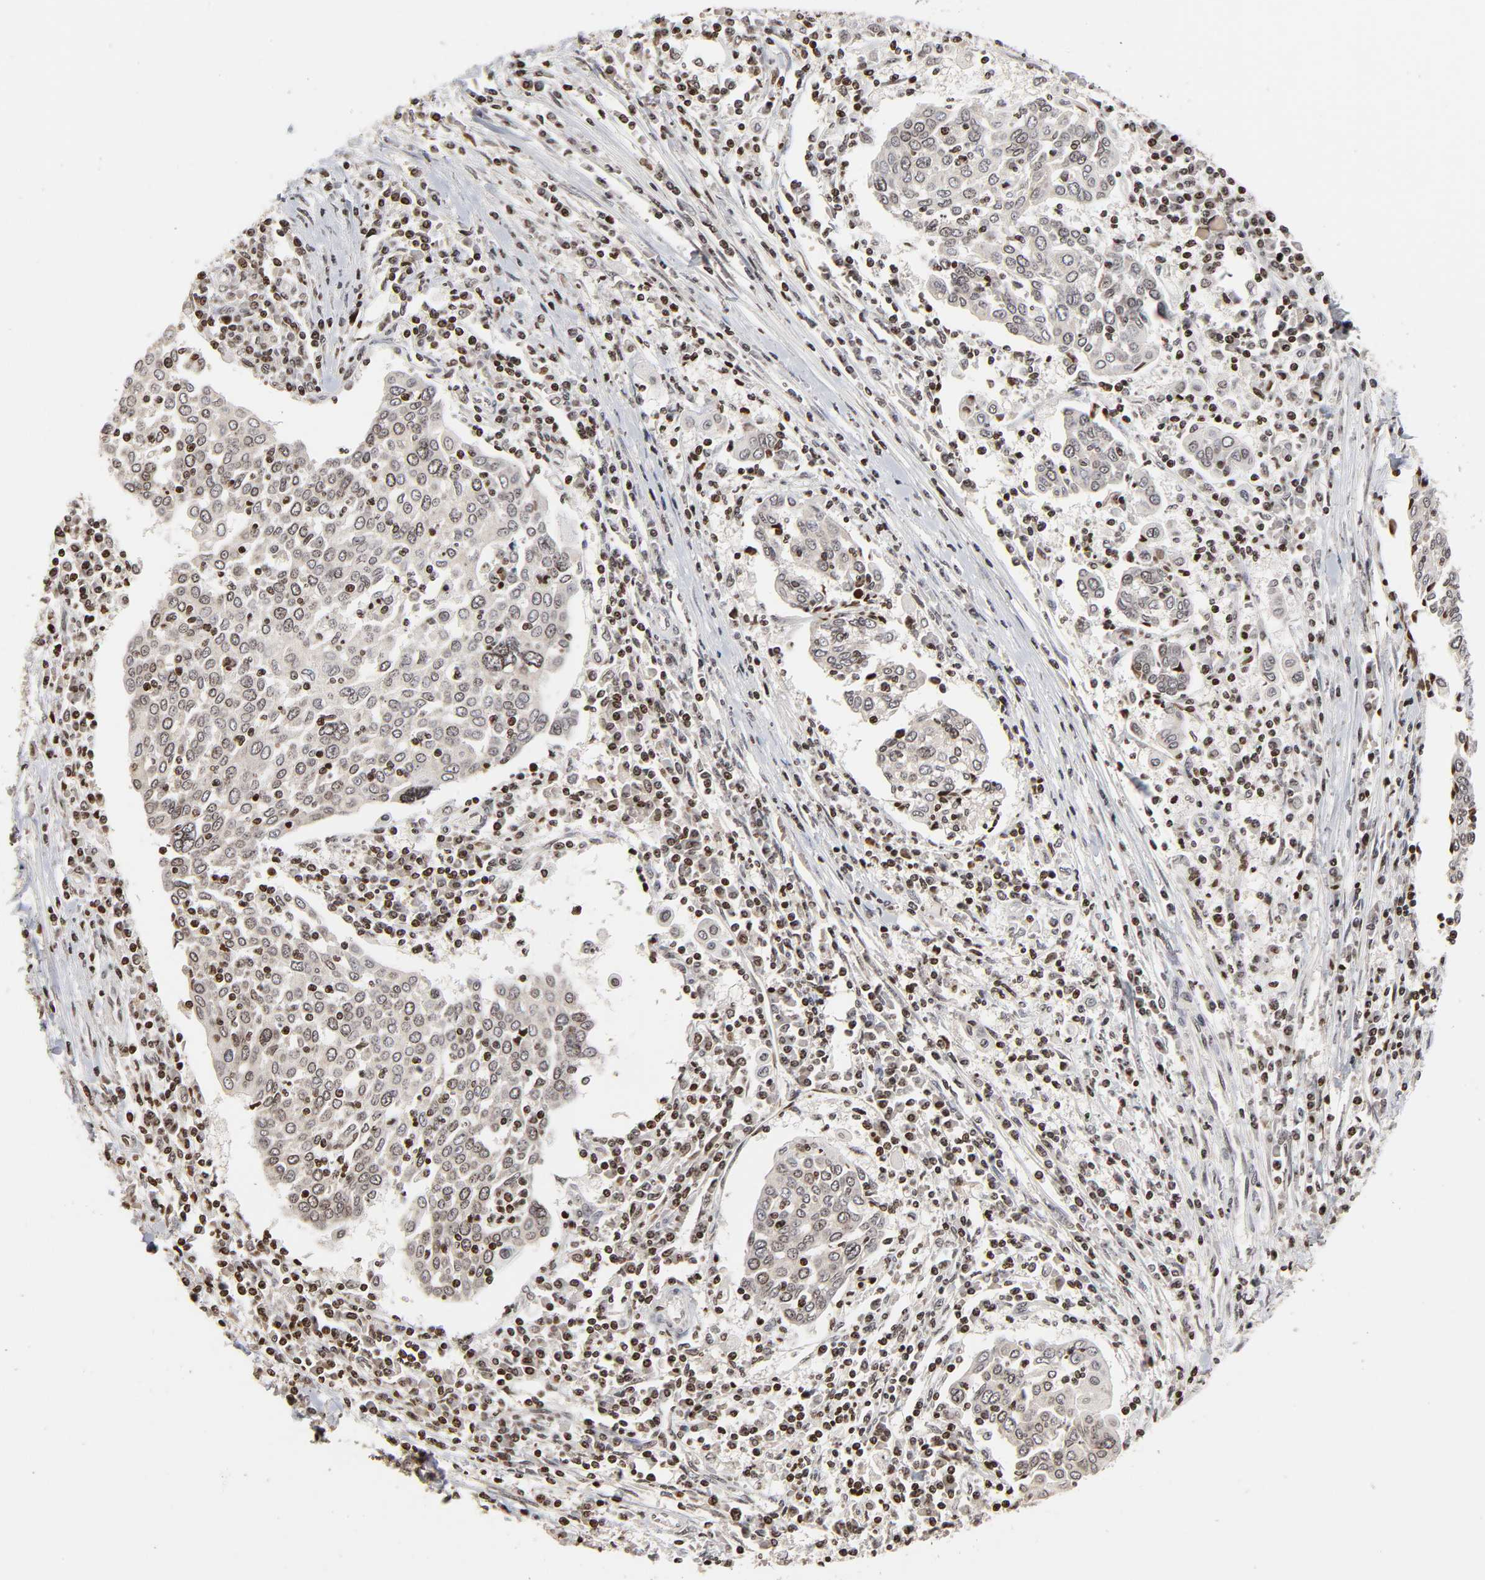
{"staining": {"intensity": "moderate", "quantity": "25%-75%", "location": "nuclear"}, "tissue": "cervical cancer", "cell_type": "Tumor cells", "image_type": "cancer", "snomed": [{"axis": "morphology", "description": "Squamous cell carcinoma, NOS"}, {"axis": "topography", "description": "Cervix"}], "caption": "IHC of human squamous cell carcinoma (cervical) demonstrates medium levels of moderate nuclear positivity in about 25%-75% of tumor cells.", "gene": "ZNF473", "patient": {"sex": "female", "age": 40}}